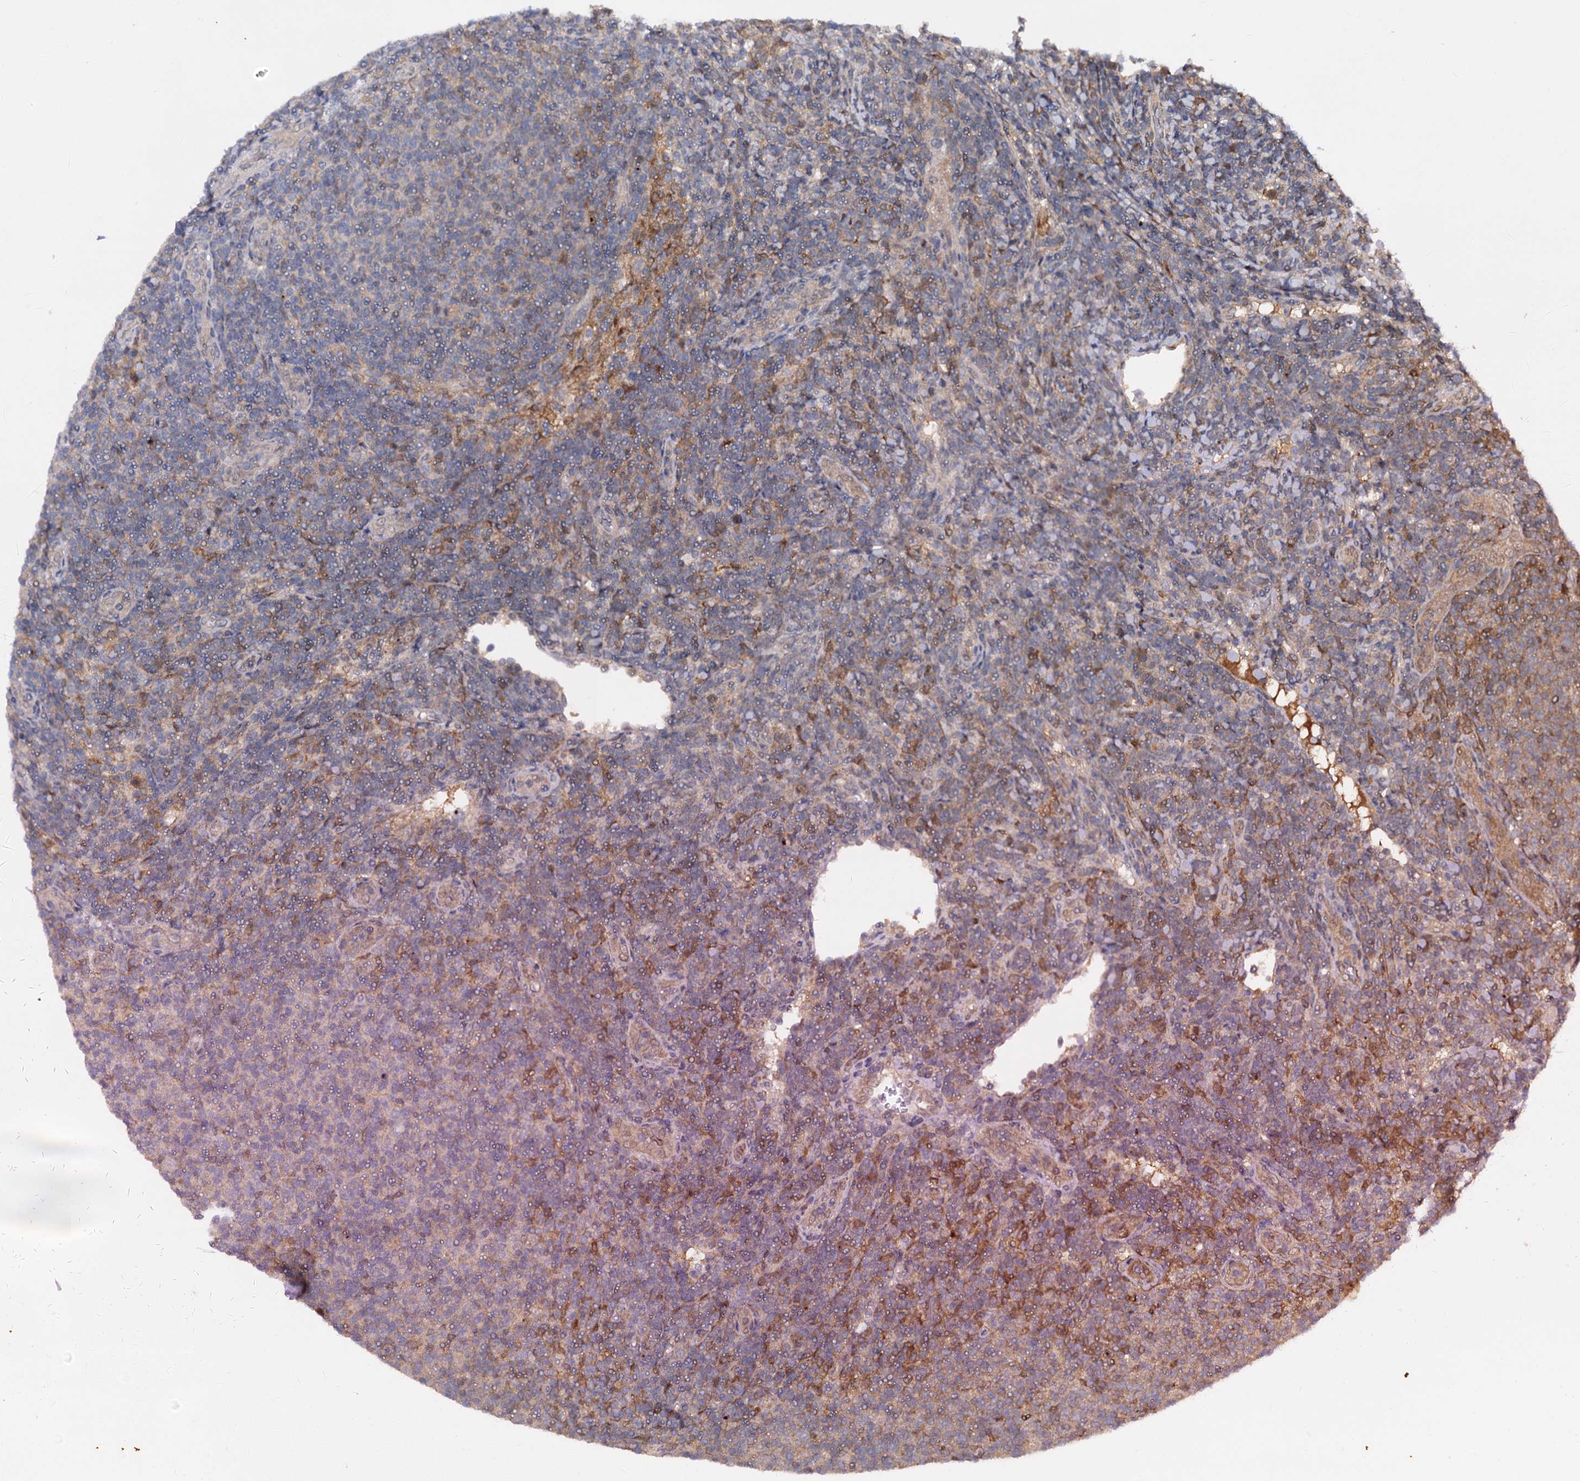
{"staining": {"intensity": "negative", "quantity": "none", "location": "none"}, "tissue": "lymphoma", "cell_type": "Tumor cells", "image_type": "cancer", "snomed": [{"axis": "morphology", "description": "Malignant lymphoma, non-Hodgkin's type, Low grade"}, {"axis": "topography", "description": "Lymph node"}], "caption": "The immunohistochemistry histopathology image has no significant expression in tumor cells of lymphoma tissue.", "gene": "SELENOP", "patient": {"sex": "male", "age": 66}}